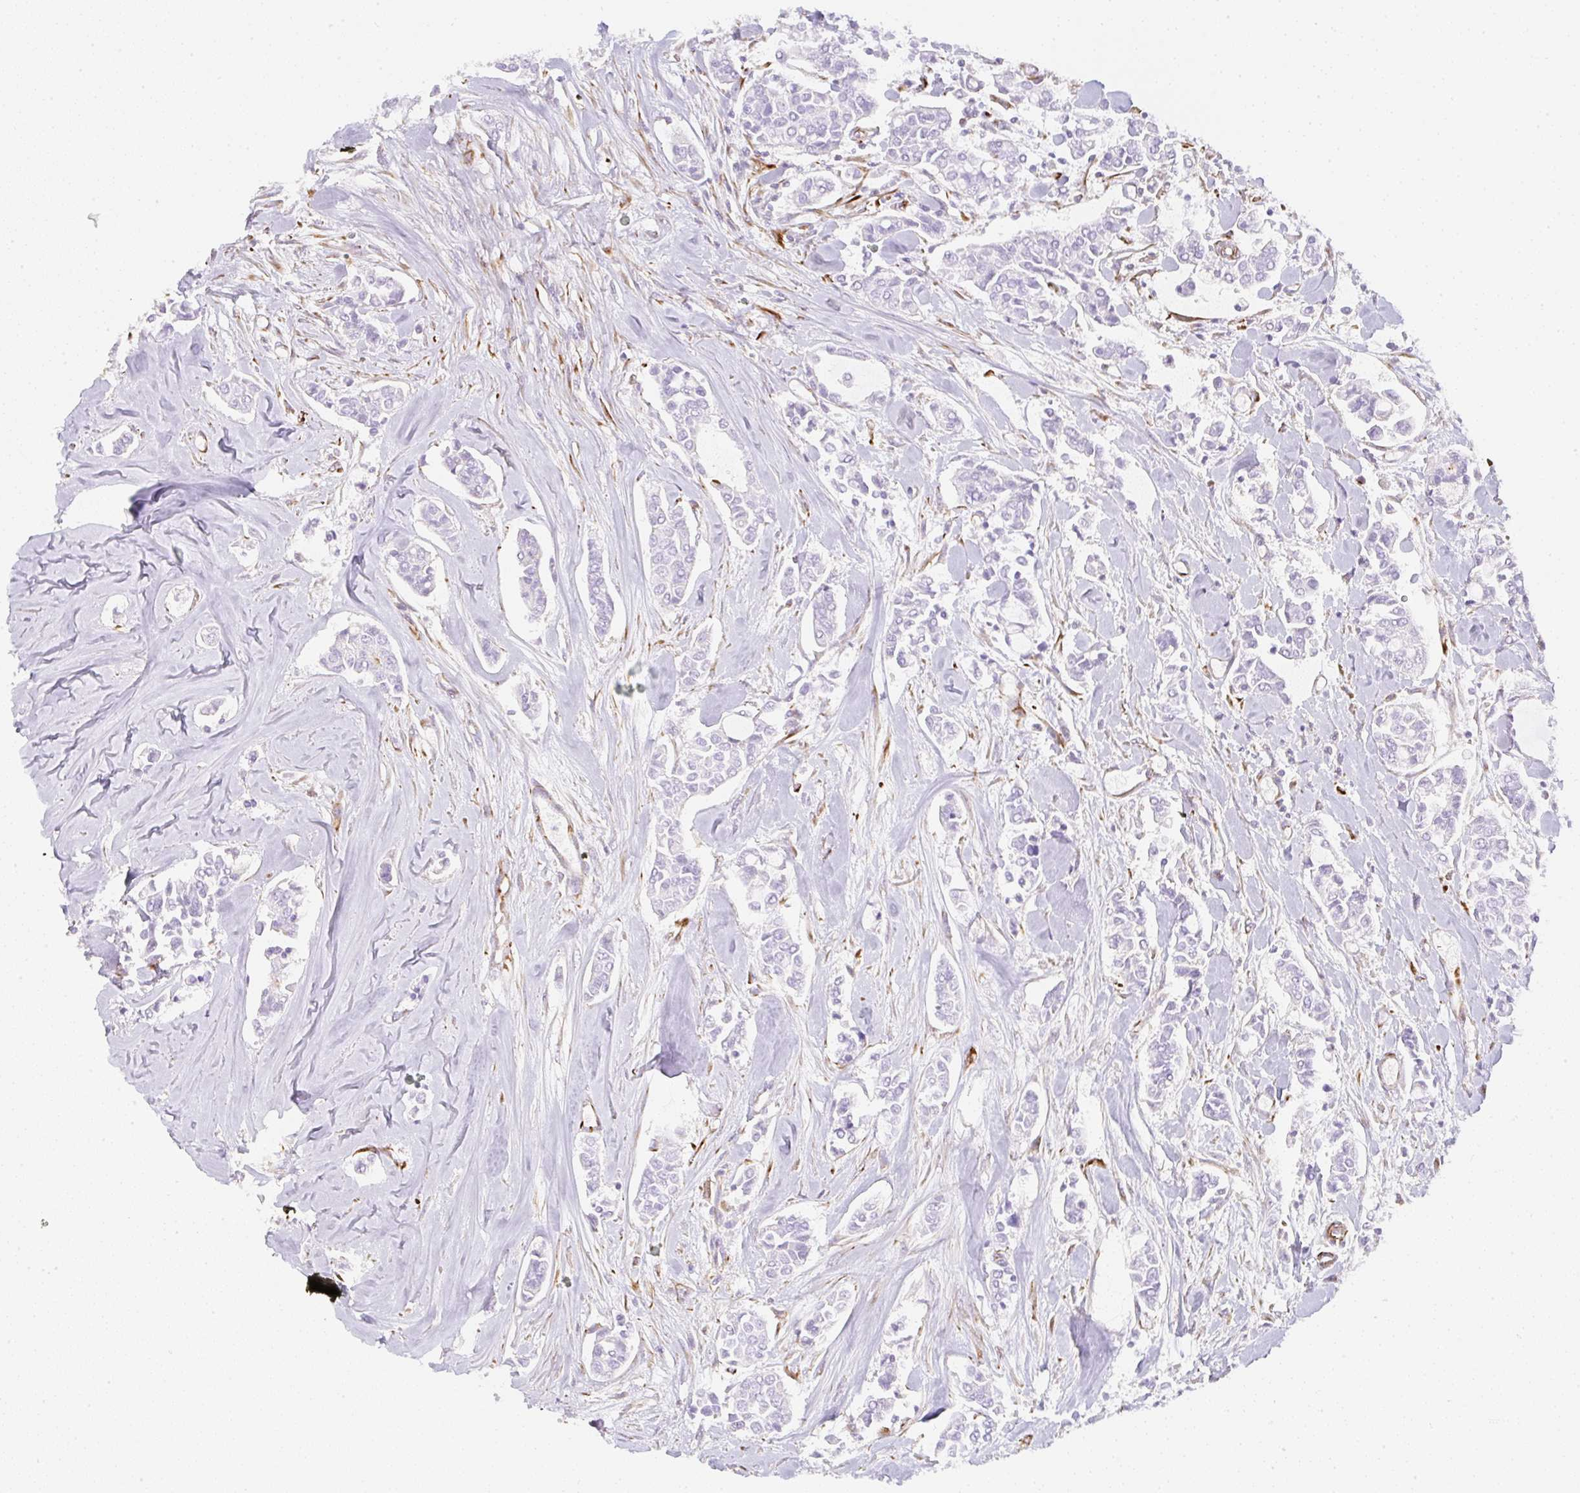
{"staining": {"intensity": "negative", "quantity": "none", "location": "none"}, "tissue": "breast cancer", "cell_type": "Tumor cells", "image_type": "cancer", "snomed": [{"axis": "morphology", "description": "Duct carcinoma"}, {"axis": "topography", "description": "Breast"}], "caption": "Immunohistochemical staining of human invasive ductal carcinoma (breast) shows no significant staining in tumor cells.", "gene": "ZNF689", "patient": {"sex": "female", "age": 84}}